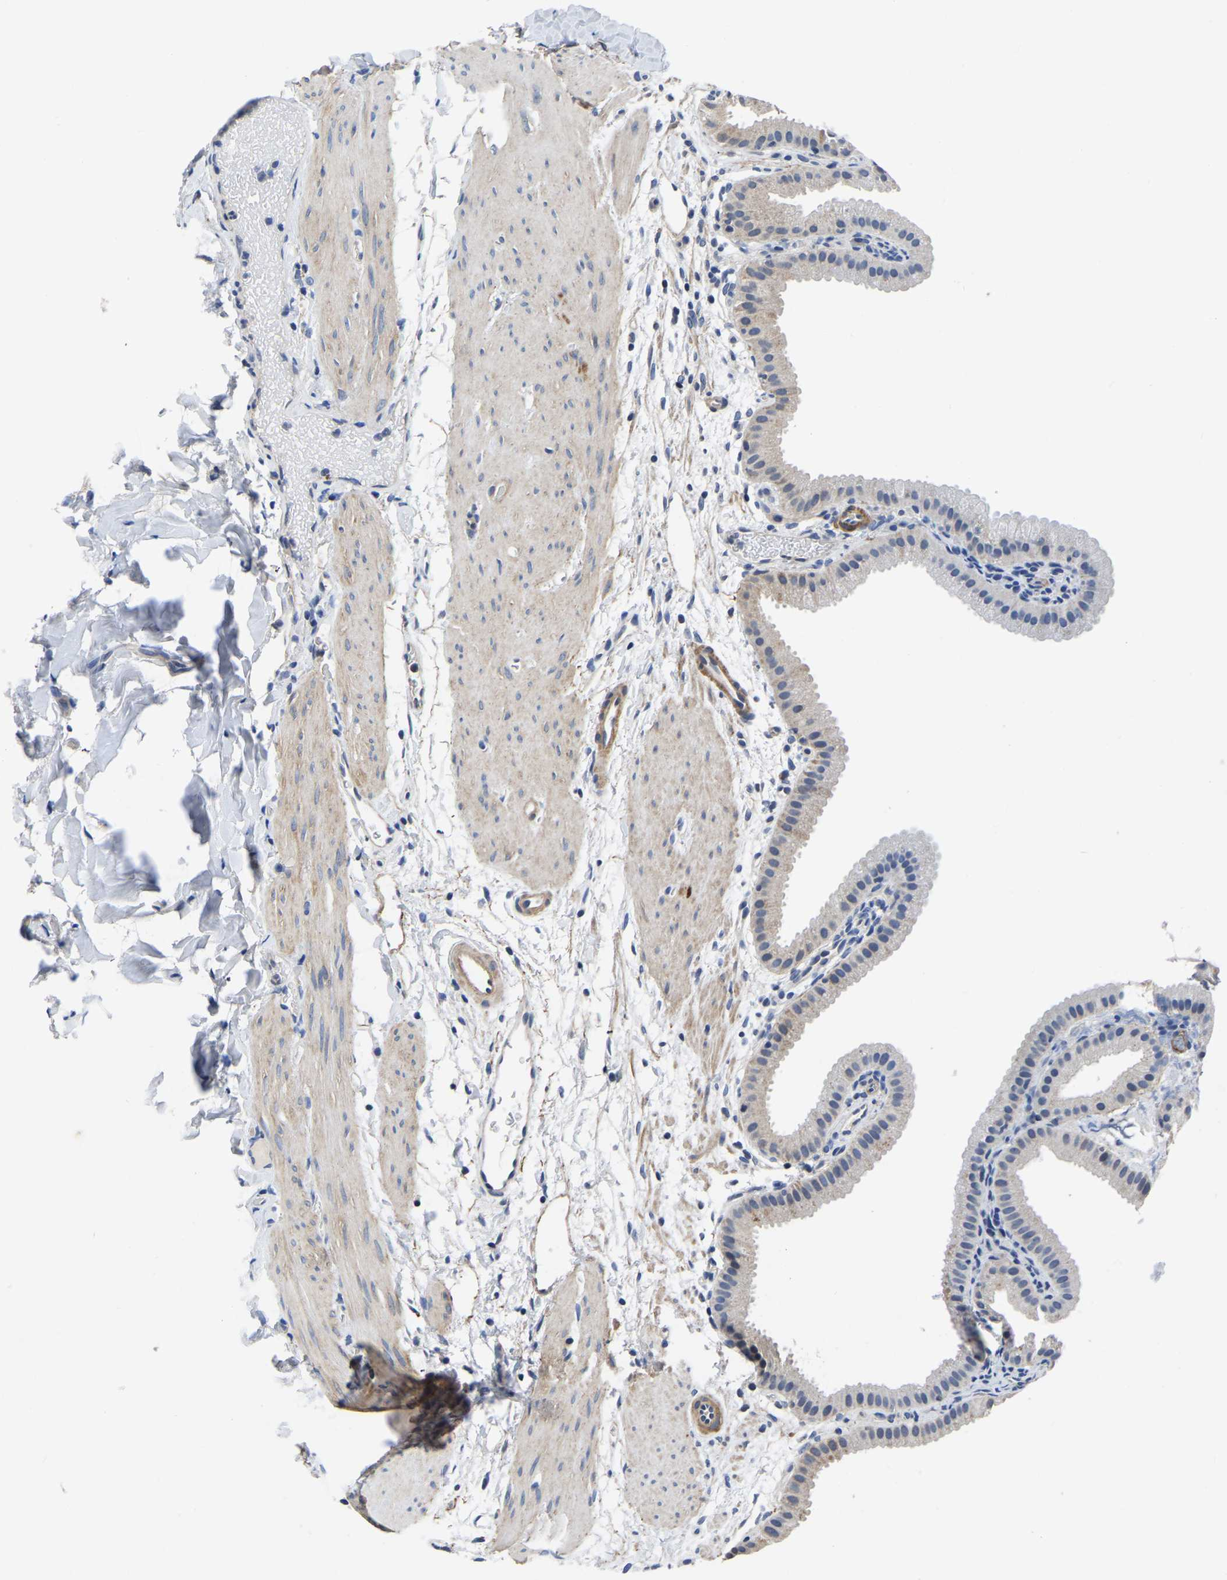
{"staining": {"intensity": "weak", "quantity": "<25%", "location": "cytoplasmic/membranous"}, "tissue": "gallbladder", "cell_type": "Glandular cells", "image_type": "normal", "snomed": [{"axis": "morphology", "description": "Normal tissue, NOS"}, {"axis": "topography", "description": "Gallbladder"}], "caption": "A micrograph of gallbladder stained for a protein demonstrates no brown staining in glandular cells. (DAB IHC with hematoxylin counter stain).", "gene": "FGD5", "patient": {"sex": "female", "age": 64}}